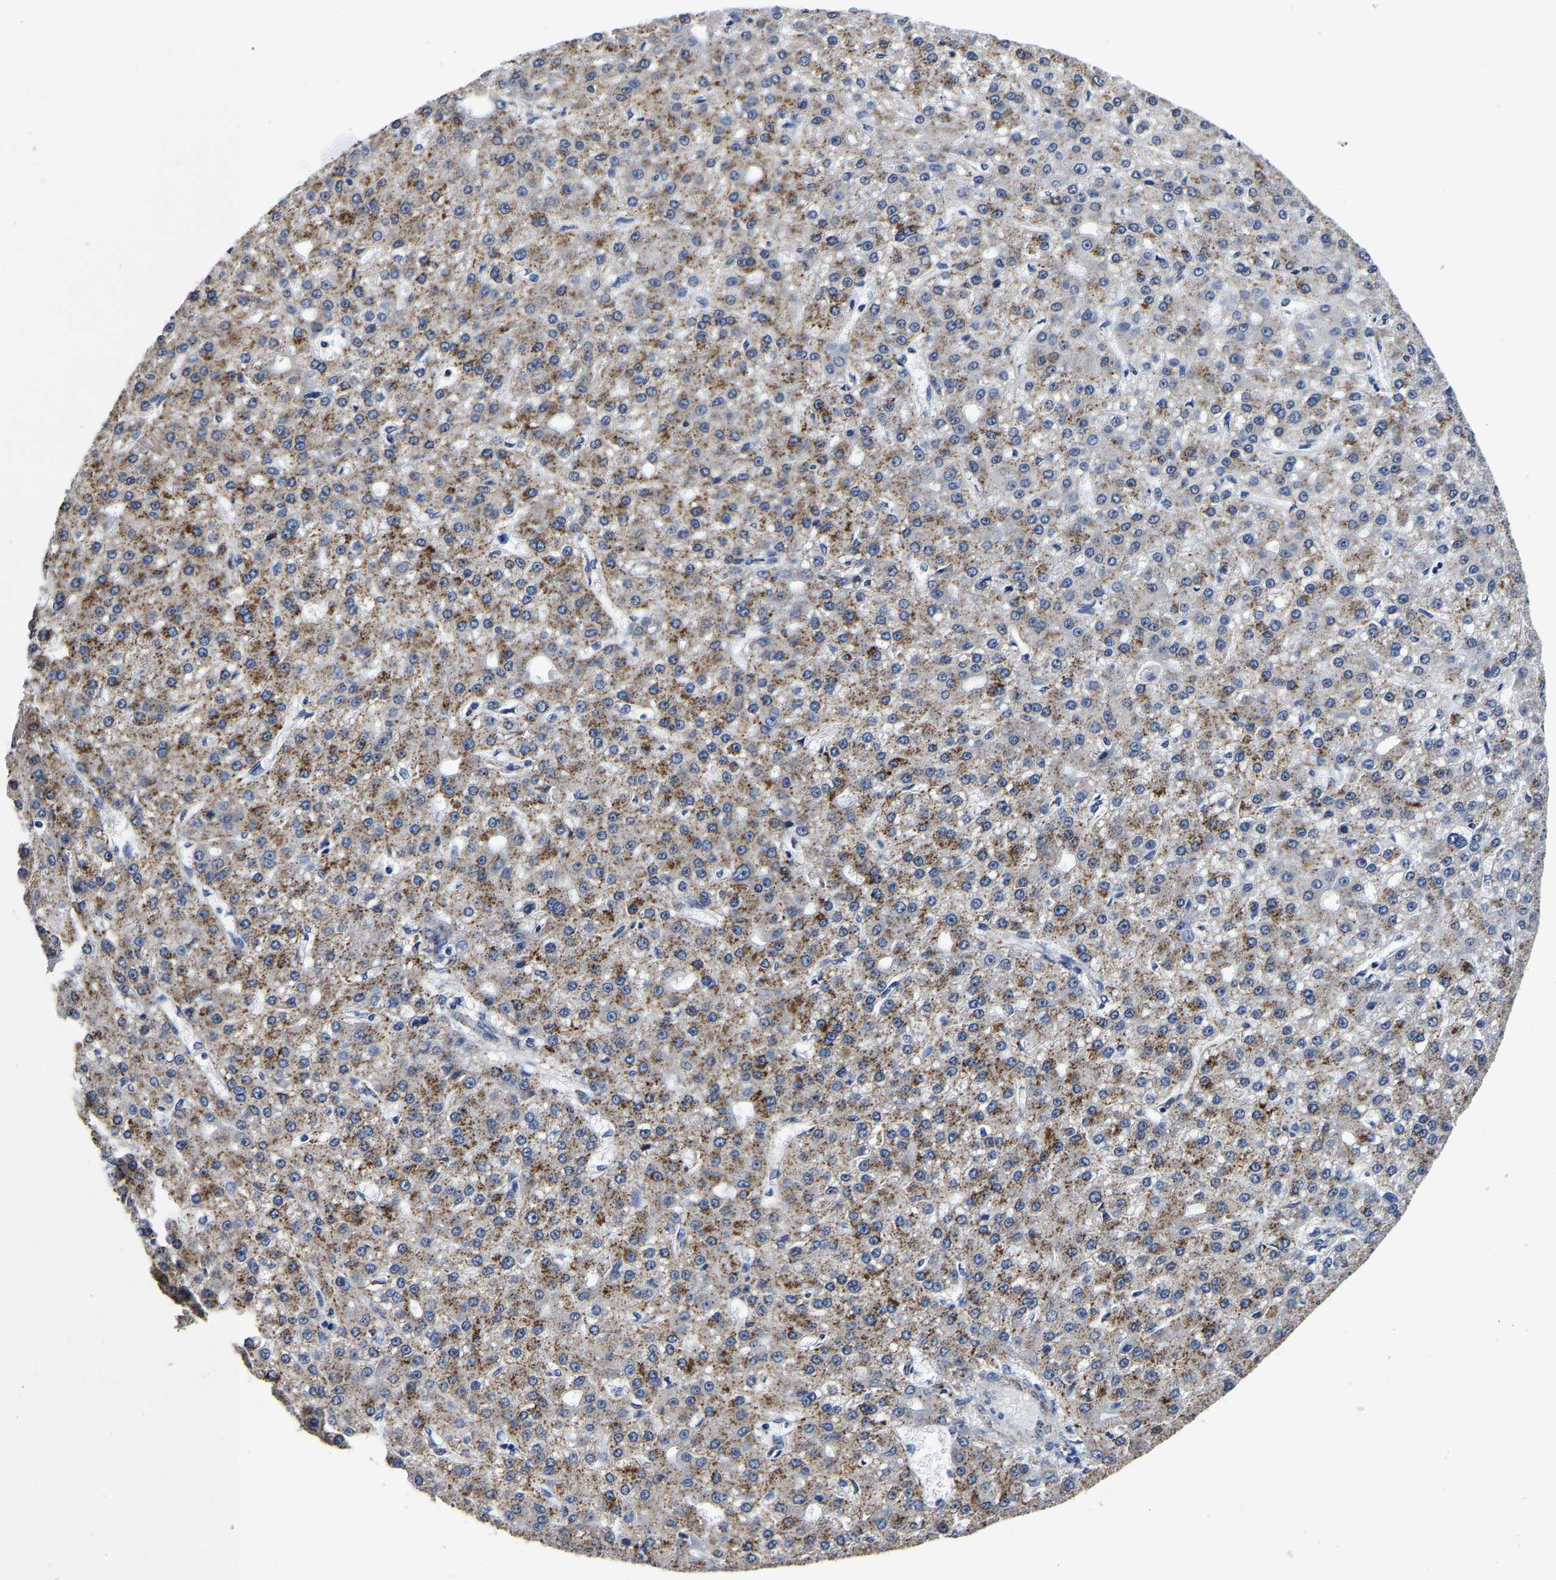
{"staining": {"intensity": "strong", "quantity": ">75%", "location": "cytoplasmic/membranous"}, "tissue": "liver cancer", "cell_type": "Tumor cells", "image_type": "cancer", "snomed": [{"axis": "morphology", "description": "Carcinoma, Hepatocellular, NOS"}, {"axis": "topography", "description": "Liver"}], "caption": "Liver cancer stained with a brown dye demonstrates strong cytoplasmic/membranous positive staining in about >75% of tumor cells.", "gene": "GRN", "patient": {"sex": "male", "age": 67}}